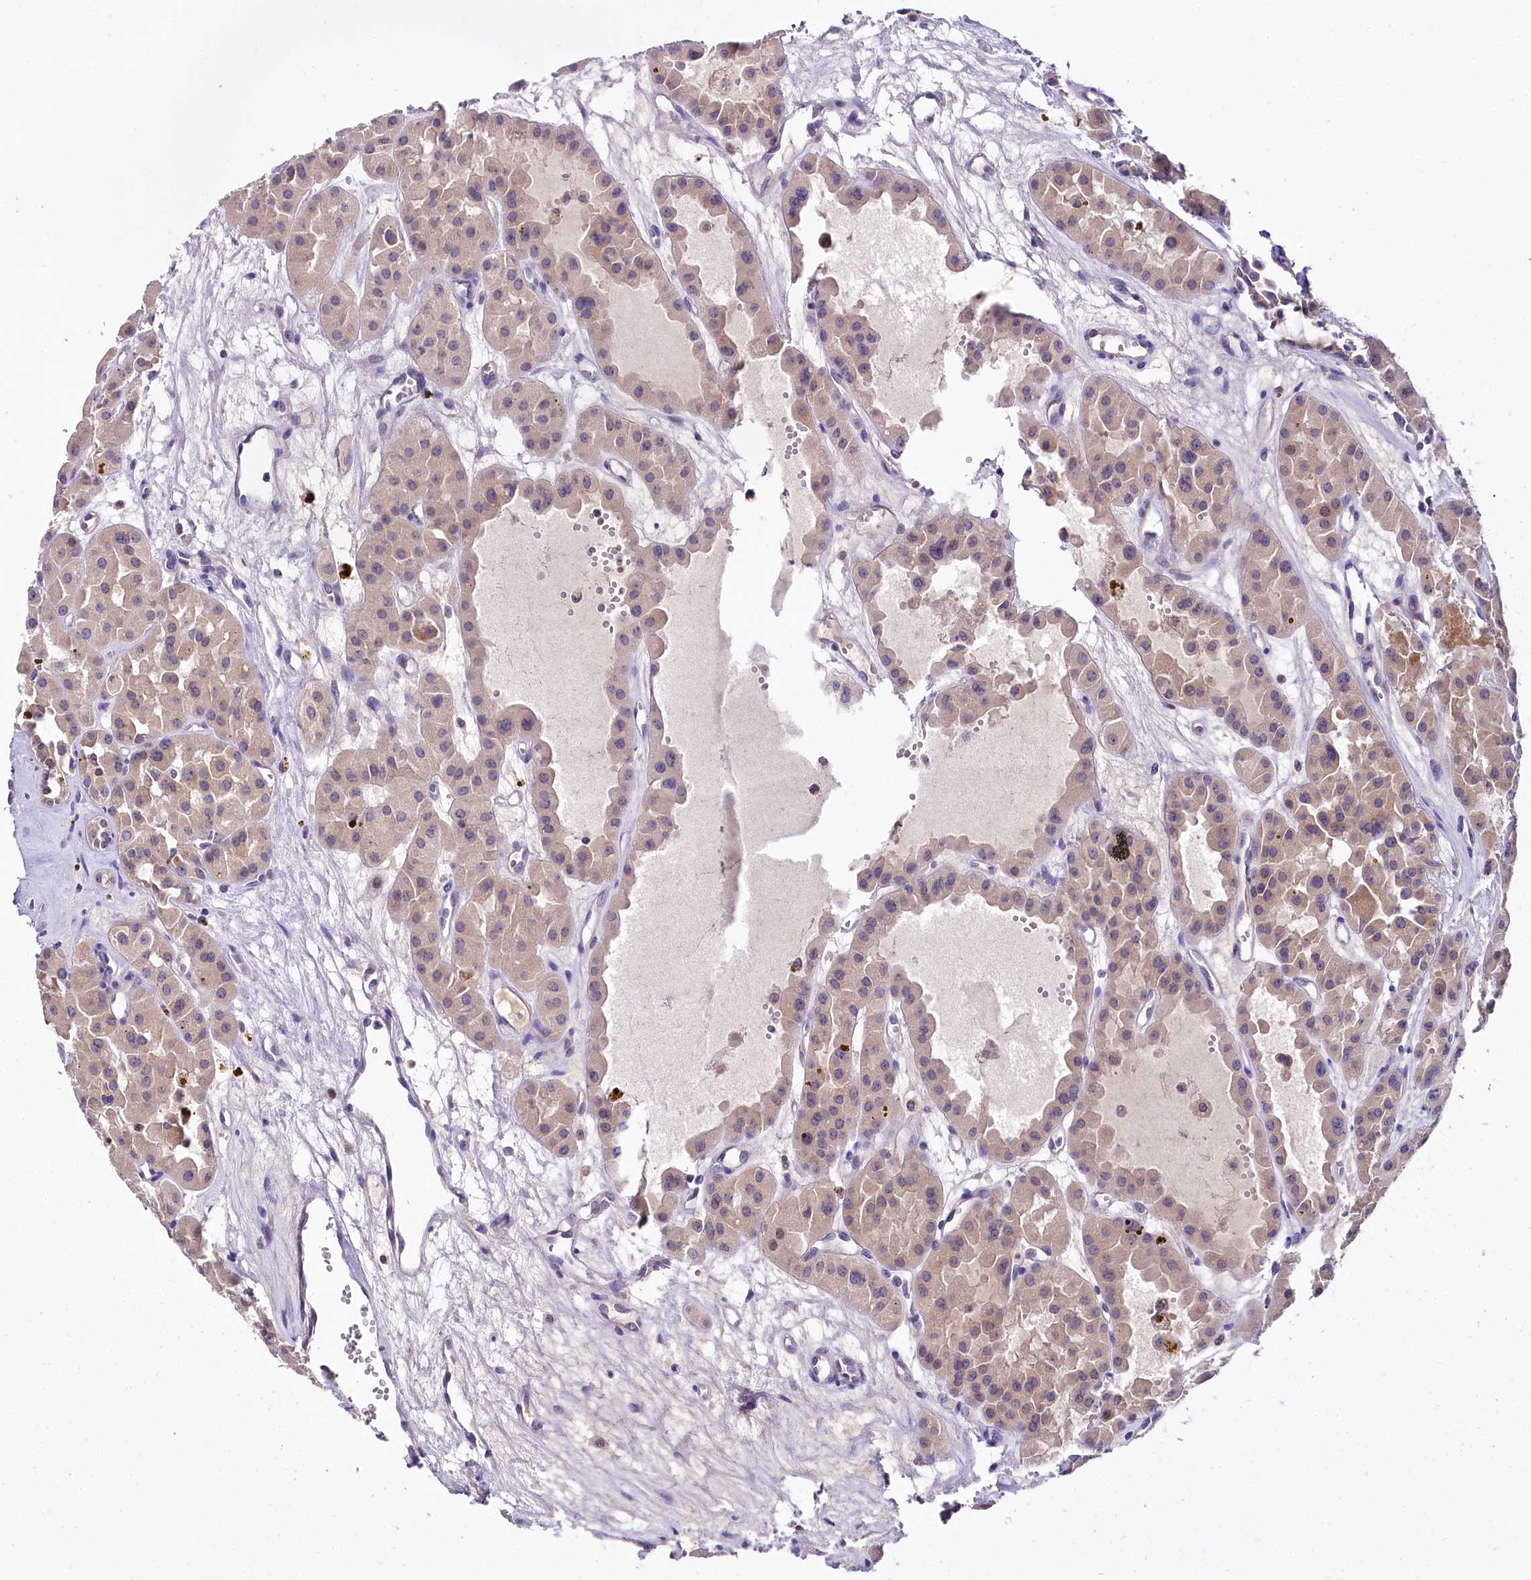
{"staining": {"intensity": "weak", "quantity": ">75%", "location": "cytoplasmic/membranous"}, "tissue": "renal cancer", "cell_type": "Tumor cells", "image_type": "cancer", "snomed": [{"axis": "morphology", "description": "Carcinoma, NOS"}, {"axis": "topography", "description": "Kidney"}], "caption": "Brown immunohistochemical staining in renal cancer (carcinoma) demonstrates weak cytoplasmic/membranous staining in about >75% of tumor cells.", "gene": "SPINK9", "patient": {"sex": "female", "age": 75}}